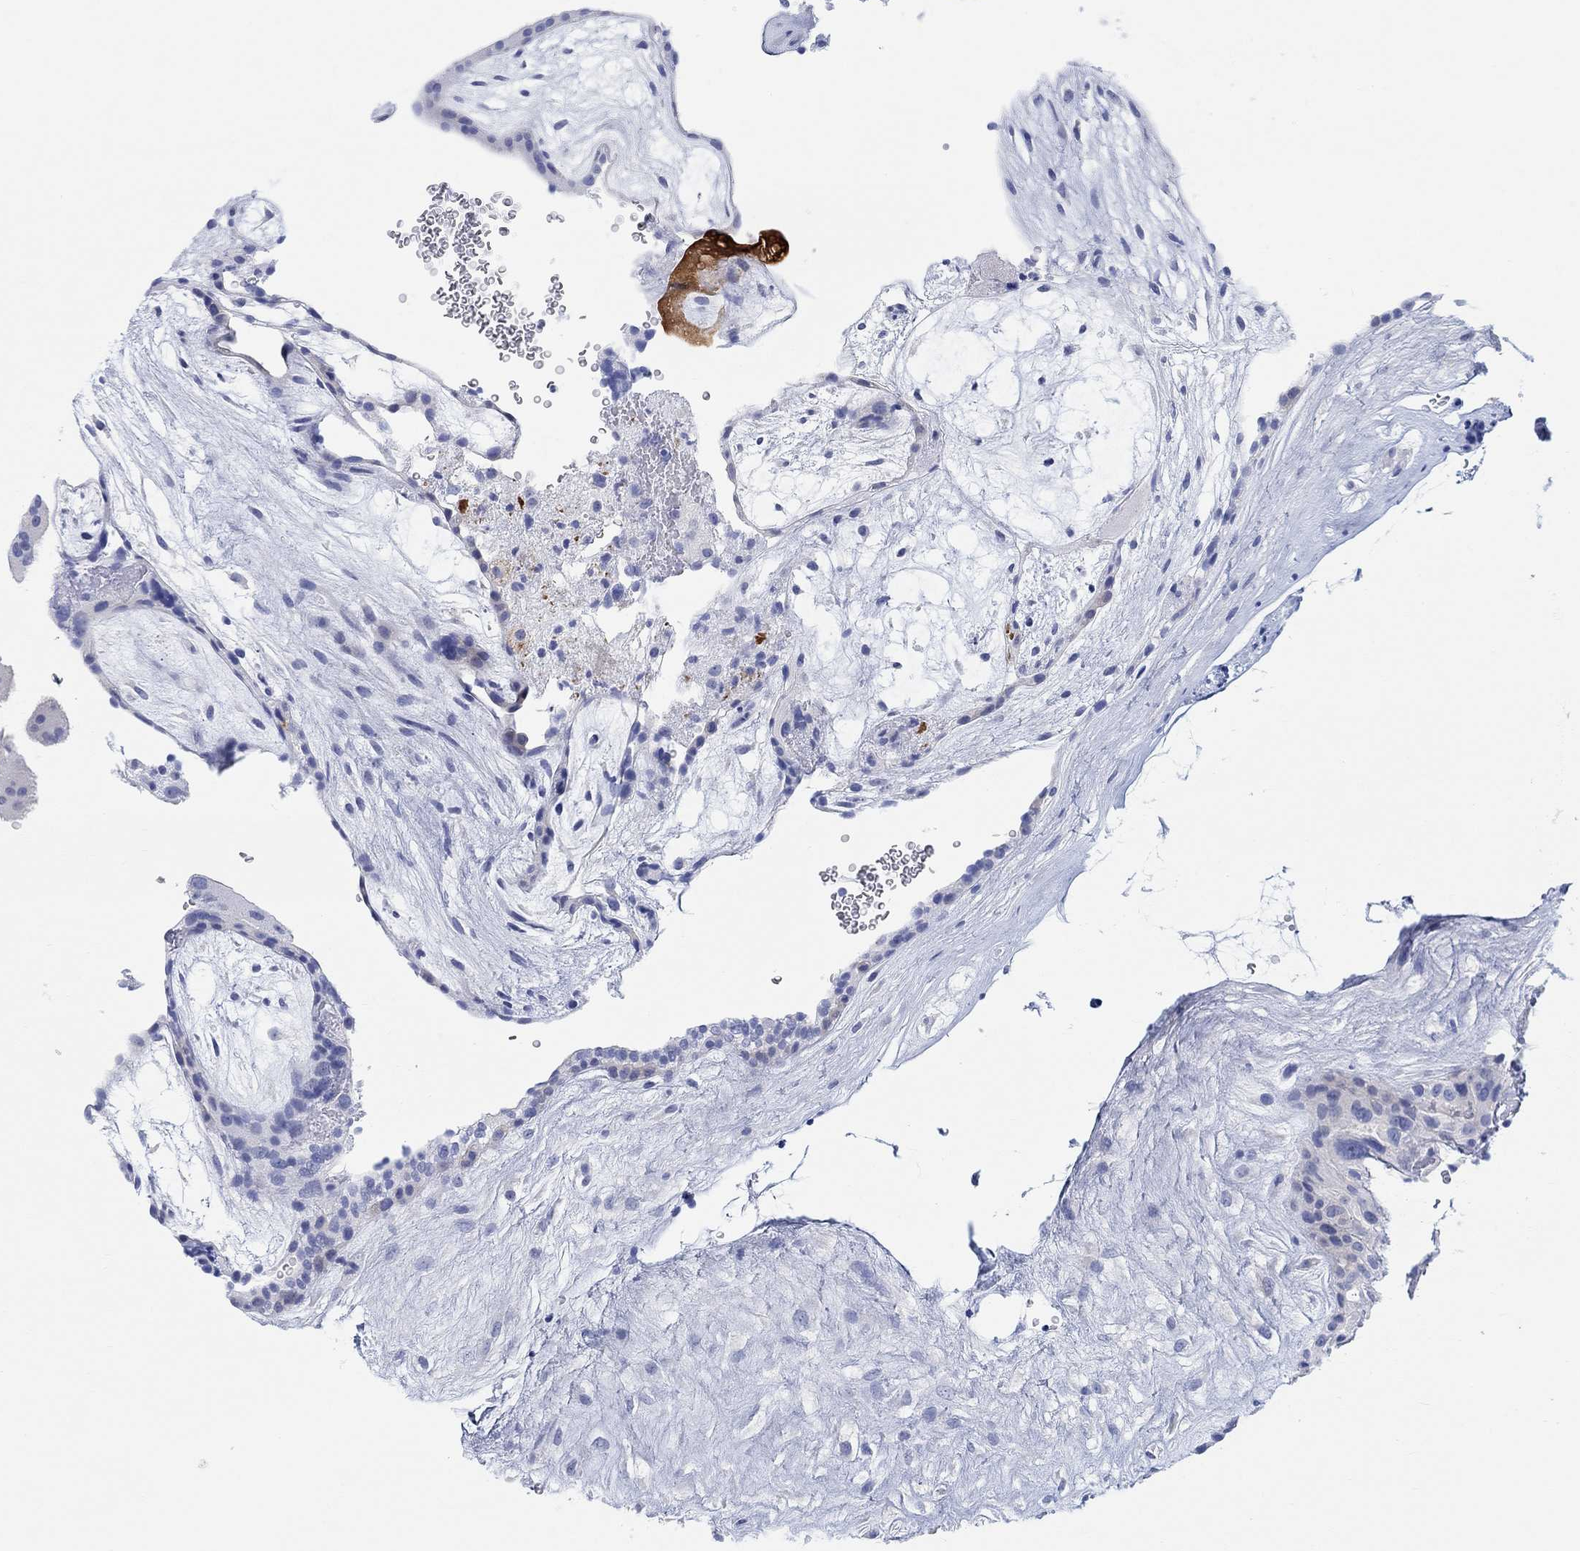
{"staining": {"intensity": "negative", "quantity": "none", "location": "none"}, "tissue": "placenta", "cell_type": "Decidual cells", "image_type": "normal", "snomed": [{"axis": "morphology", "description": "Normal tissue, NOS"}, {"axis": "topography", "description": "Placenta"}], "caption": "Photomicrograph shows no protein staining in decidual cells of unremarkable placenta.", "gene": "XIRP2", "patient": {"sex": "female", "age": 19}}